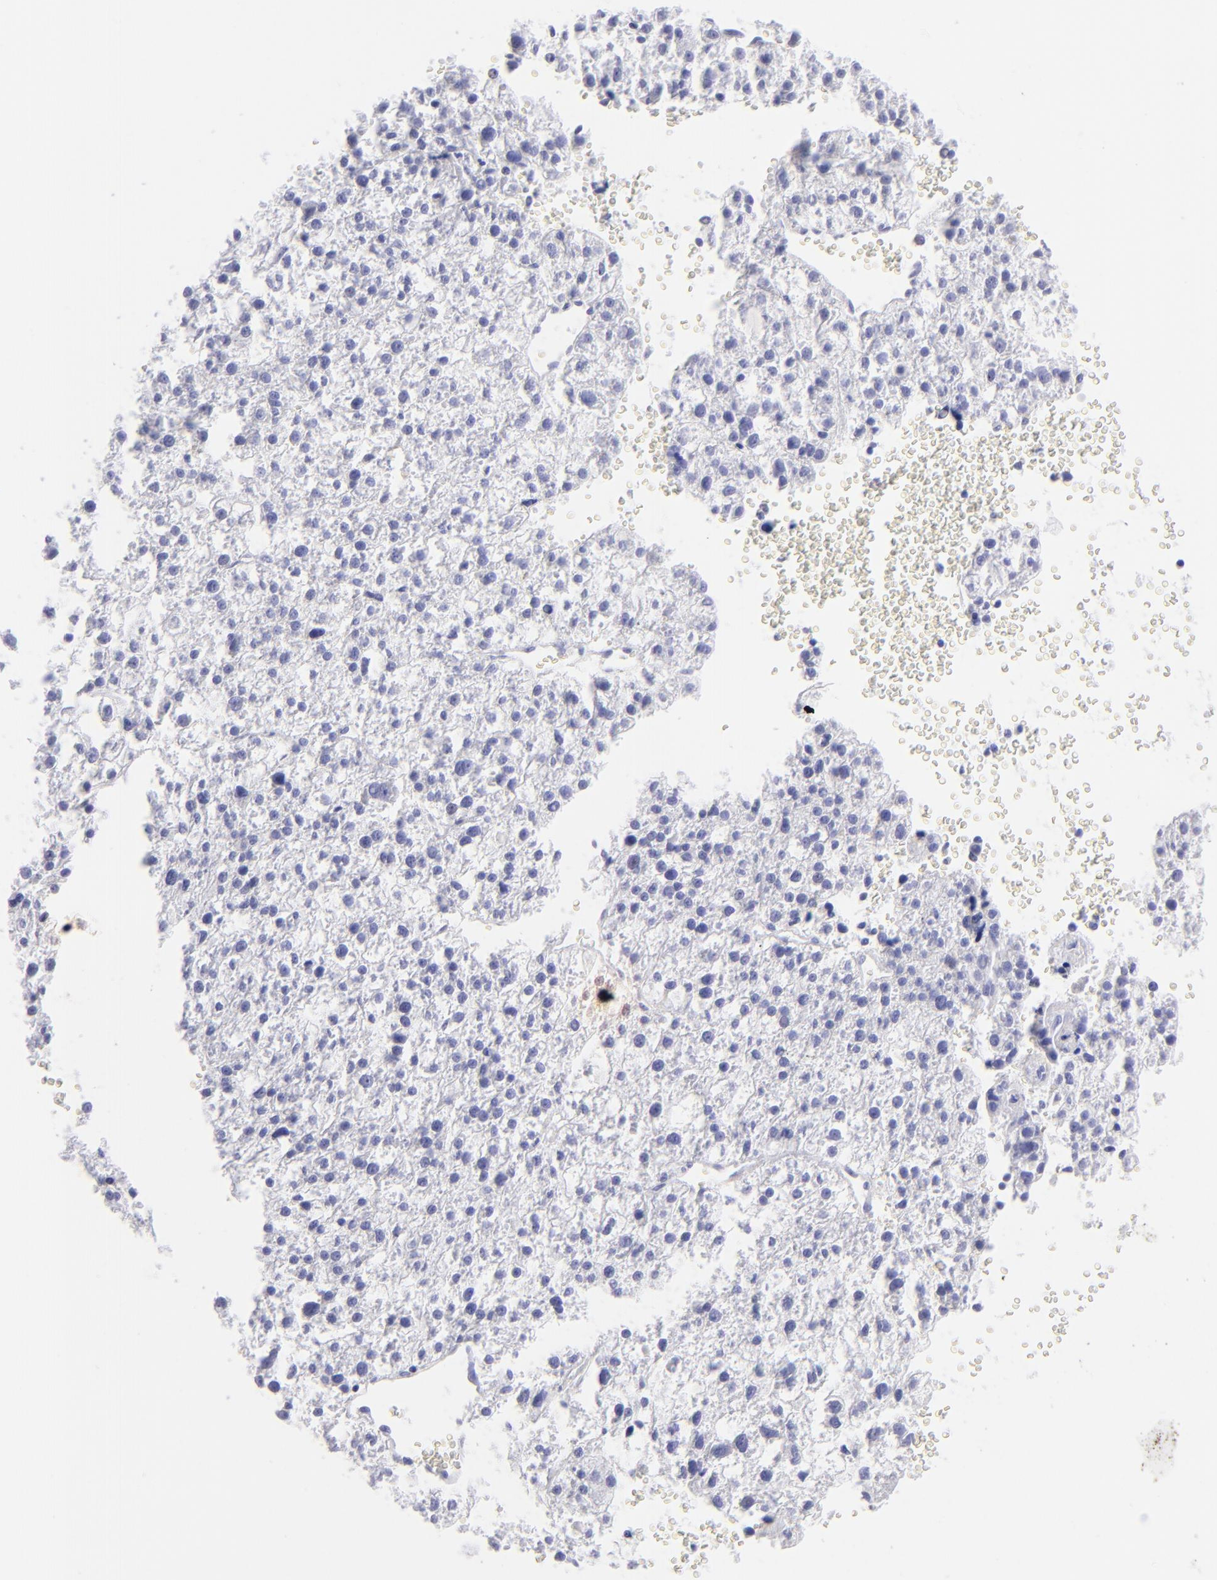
{"staining": {"intensity": "negative", "quantity": "none", "location": "none"}, "tissue": "liver cancer", "cell_type": "Tumor cells", "image_type": "cancer", "snomed": [{"axis": "morphology", "description": "Carcinoma, Hepatocellular, NOS"}, {"axis": "topography", "description": "Liver"}], "caption": "Immunohistochemistry photomicrograph of neoplastic tissue: human liver cancer stained with DAB displays no significant protein positivity in tumor cells.", "gene": "SLC1A3", "patient": {"sex": "female", "age": 85}}